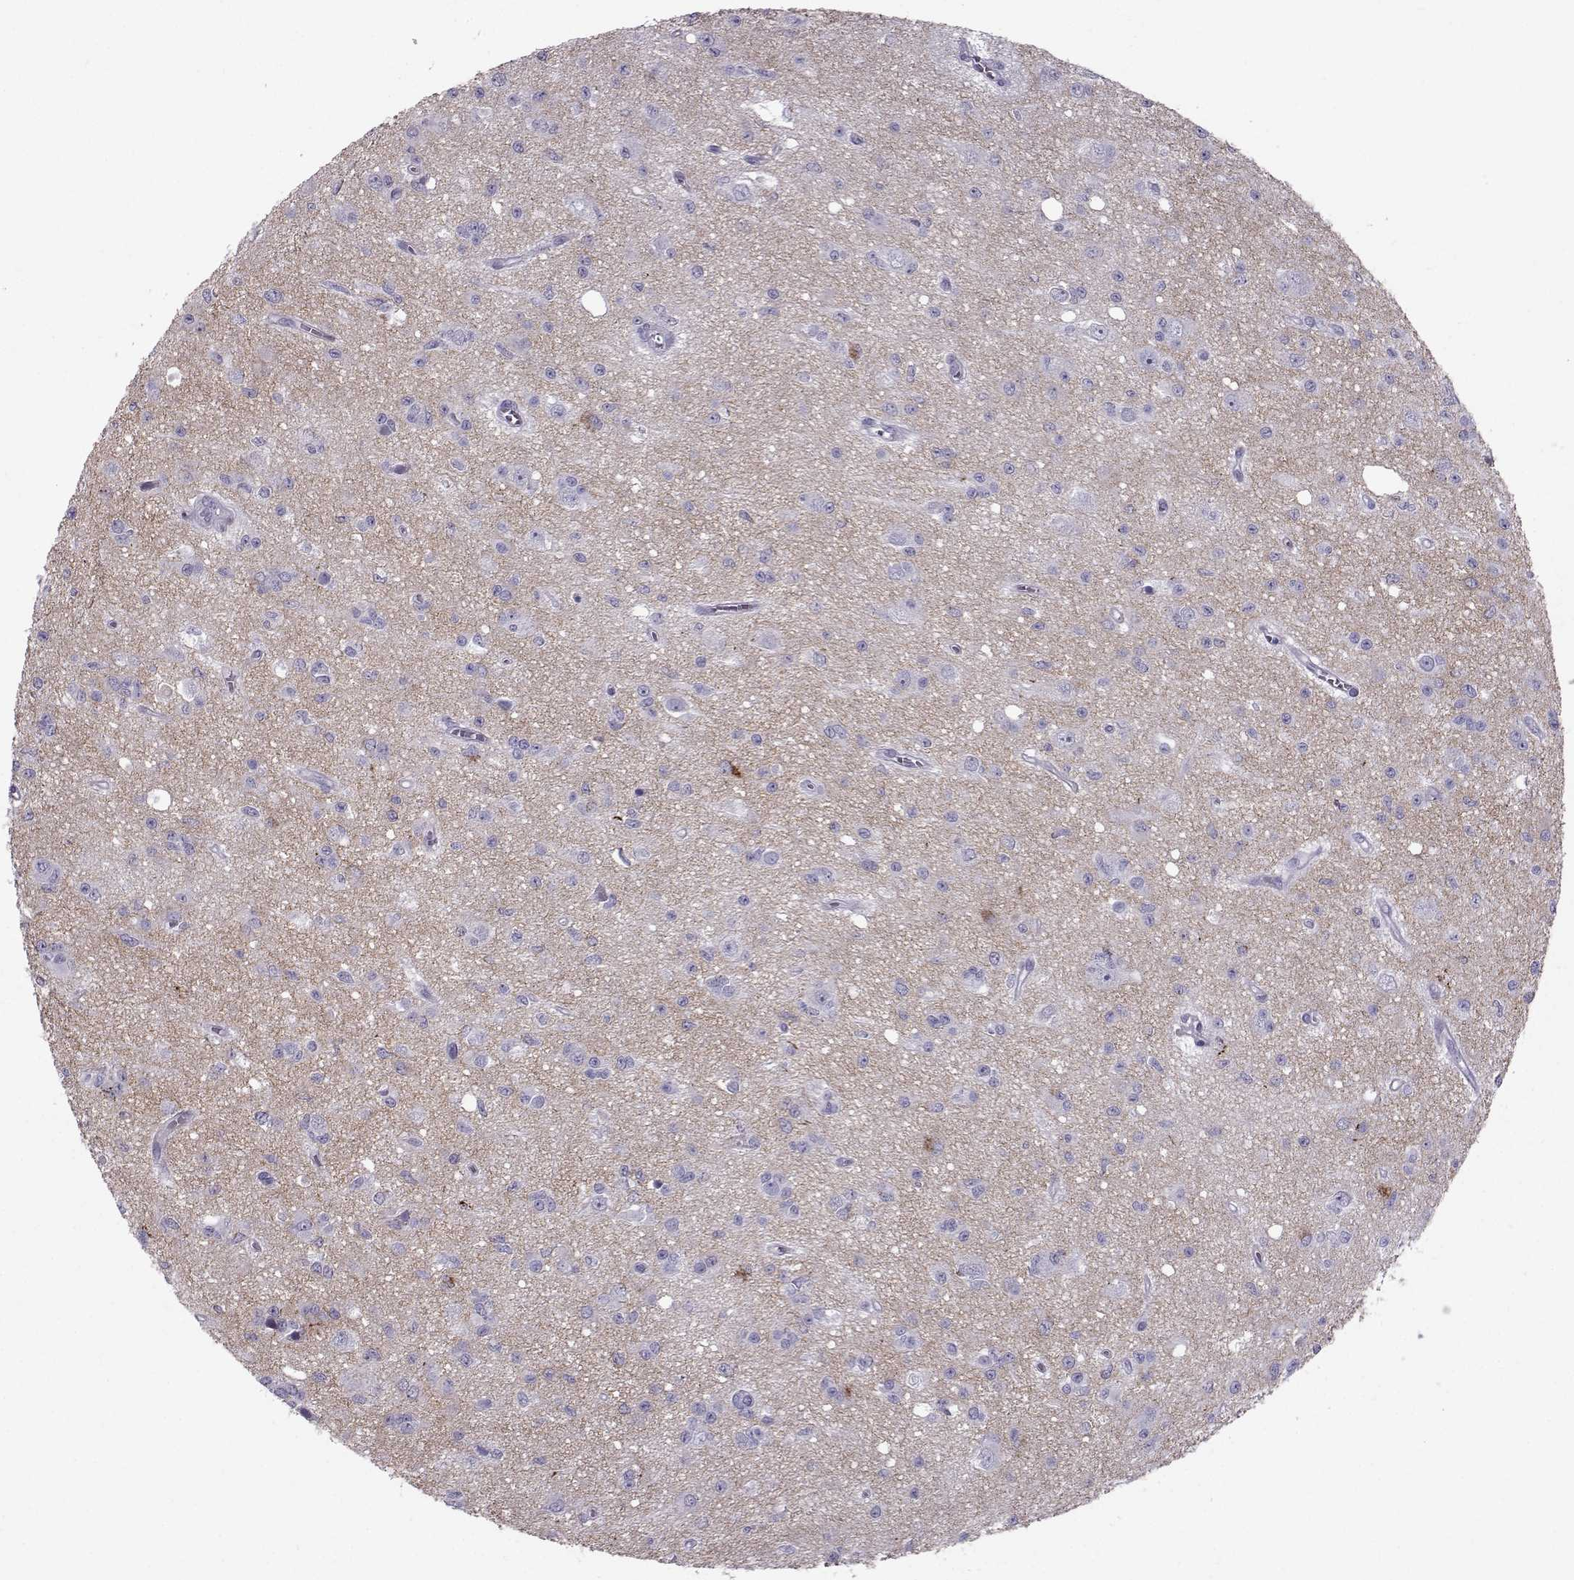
{"staining": {"intensity": "negative", "quantity": "none", "location": "none"}, "tissue": "glioma", "cell_type": "Tumor cells", "image_type": "cancer", "snomed": [{"axis": "morphology", "description": "Glioma, malignant, Low grade"}, {"axis": "topography", "description": "Brain"}], "caption": "DAB immunohistochemical staining of human malignant glioma (low-grade) shows no significant expression in tumor cells. Nuclei are stained in blue.", "gene": "DMRT3", "patient": {"sex": "female", "age": 45}}